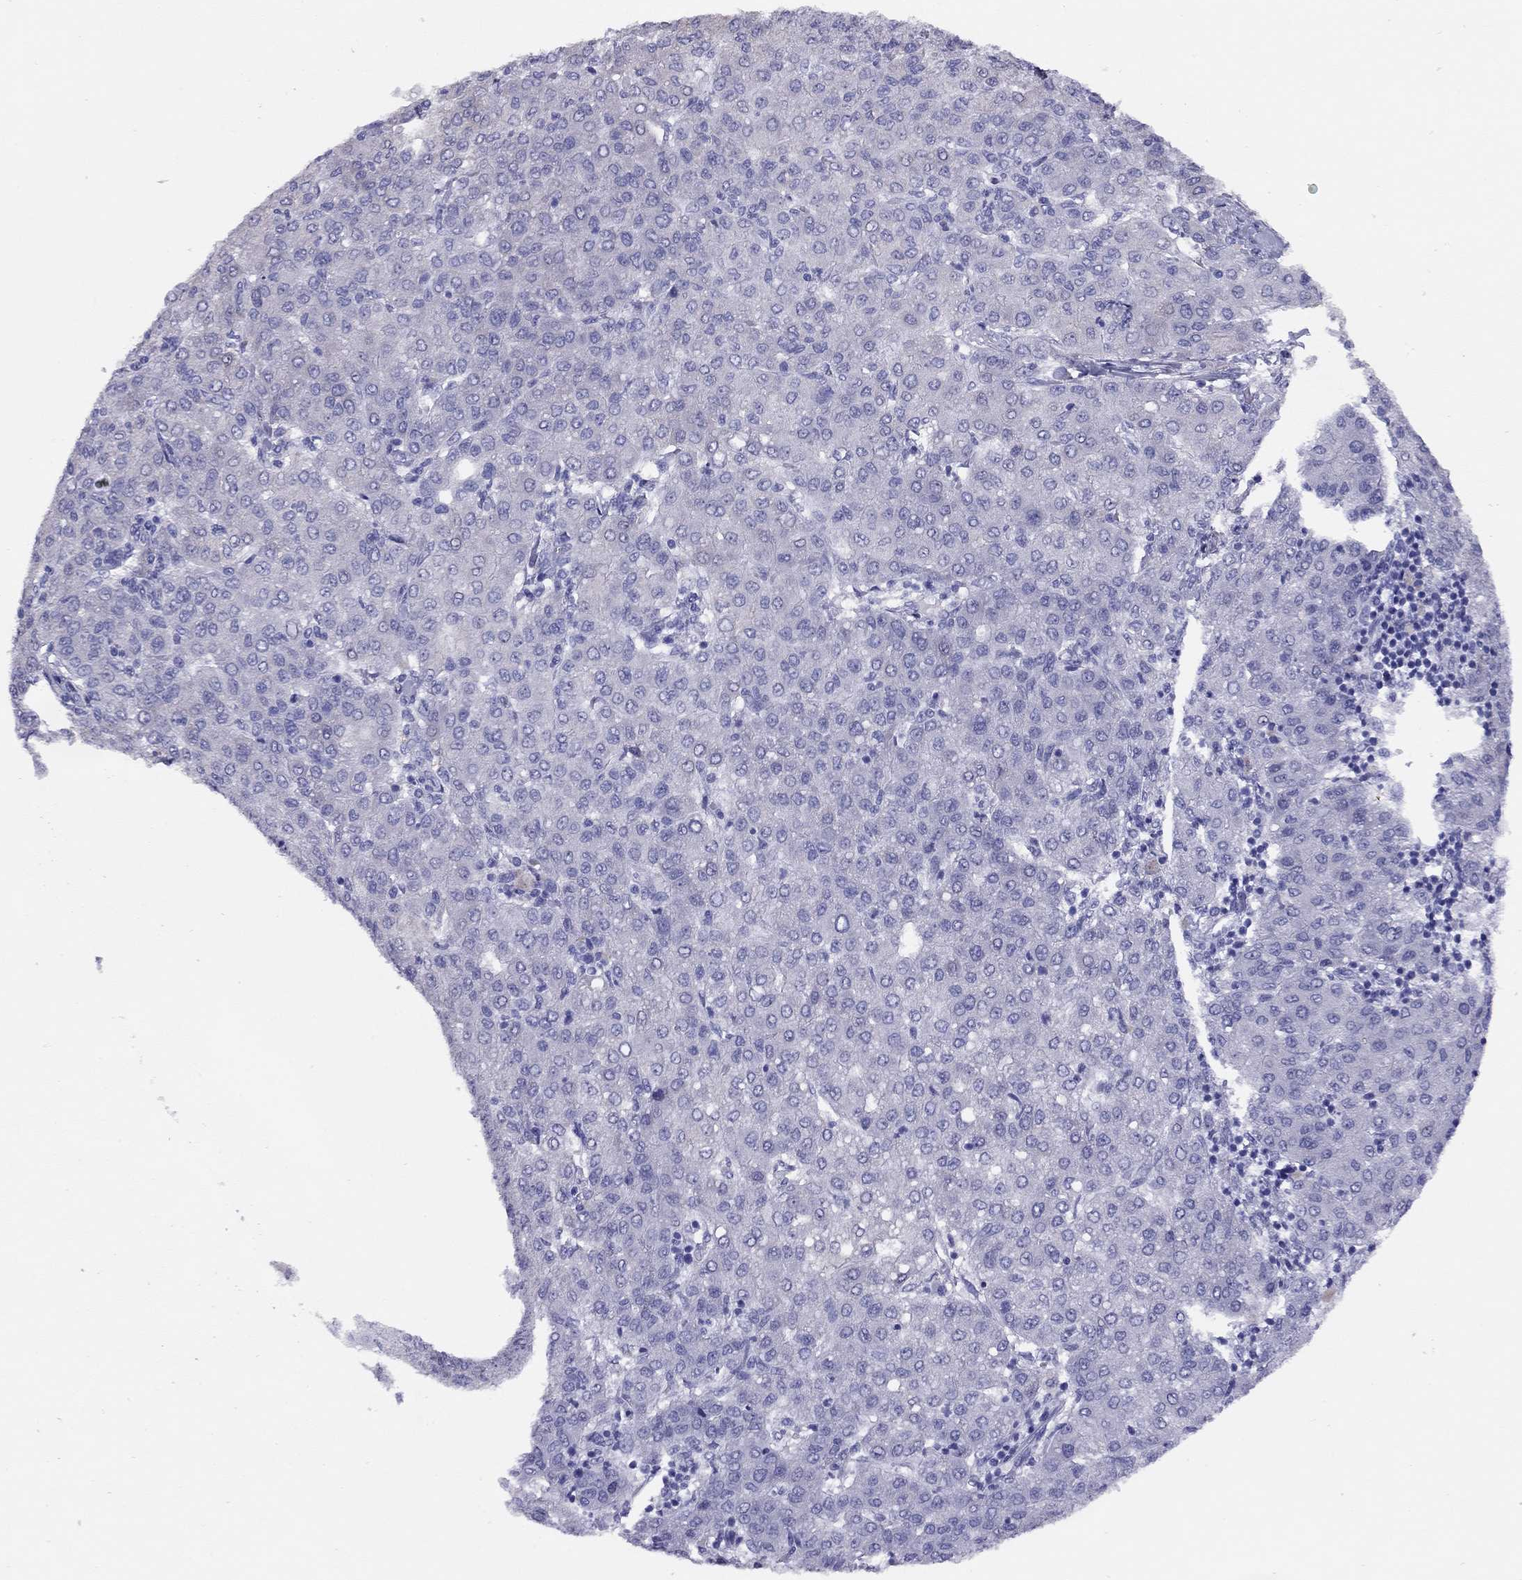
{"staining": {"intensity": "negative", "quantity": "none", "location": "none"}, "tissue": "liver cancer", "cell_type": "Tumor cells", "image_type": "cancer", "snomed": [{"axis": "morphology", "description": "Carcinoma, Hepatocellular, NOS"}, {"axis": "topography", "description": "Liver"}], "caption": "Immunohistochemistry (IHC) of liver cancer exhibits no expression in tumor cells.", "gene": "LRIT2", "patient": {"sex": "male", "age": 65}}